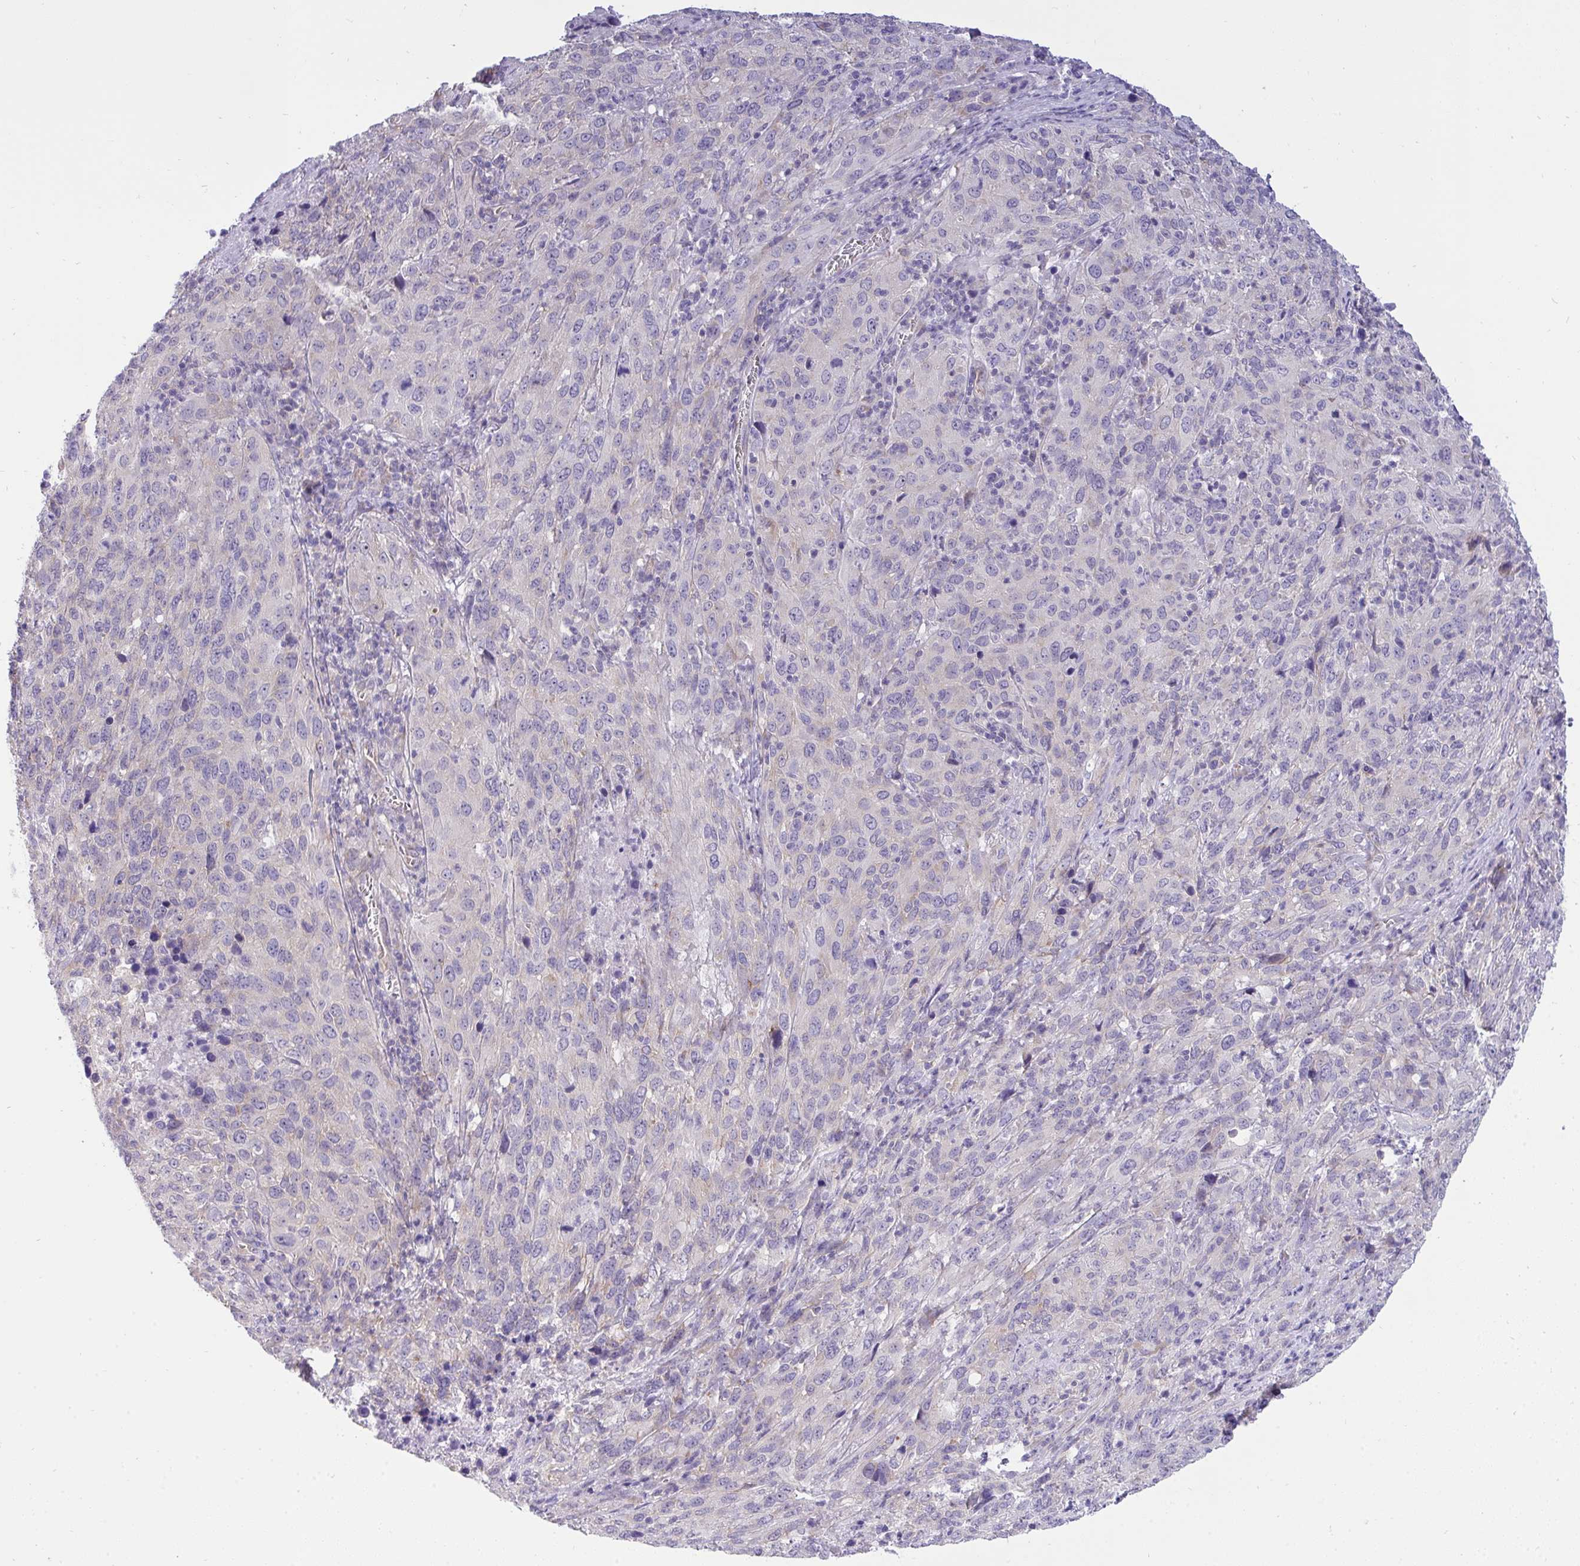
{"staining": {"intensity": "negative", "quantity": "none", "location": "none"}, "tissue": "cervical cancer", "cell_type": "Tumor cells", "image_type": "cancer", "snomed": [{"axis": "morphology", "description": "Squamous cell carcinoma, NOS"}, {"axis": "topography", "description": "Cervix"}], "caption": "This is a photomicrograph of IHC staining of cervical cancer, which shows no staining in tumor cells. (Brightfield microscopy of DAB (3,3'-diaminobenzidine) immunohistochemistry at high magnification).", "gene": "VGLL3", "patient": {"sex": "female", "age": 51}}